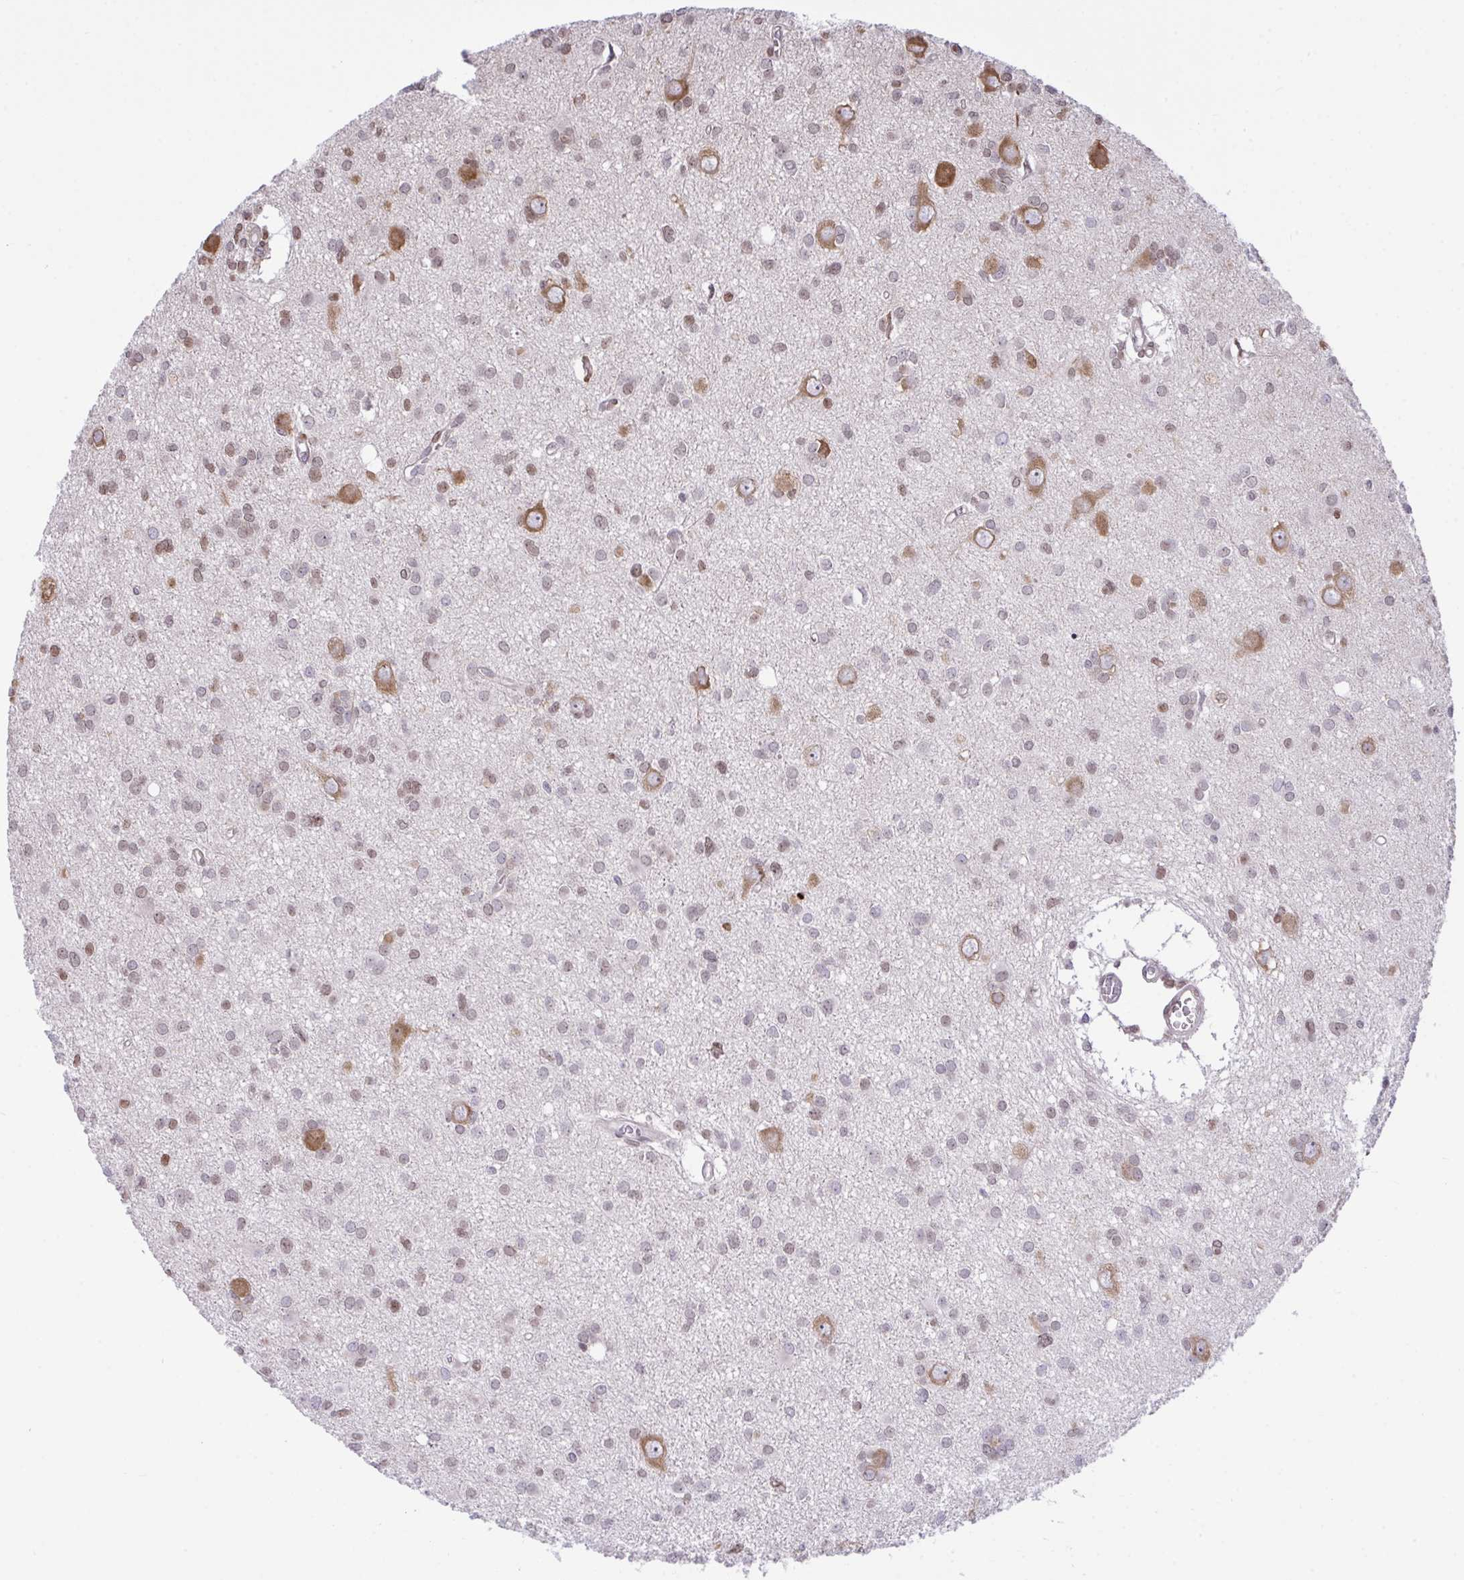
{"staining": {"intensity": "negative", "quantity": "none", "location": "none"}, "tissue": "glioma", "cell_type": "Tumor cells", "image_type": "cancer", "snomed": [{"axis": "morphology", "description": "Glioma, malignant, High grade"}, {"axis": "topography", "description": "Brain"}], "caption": "Immunohistochemistry (IHC) of malignant glioma (high-grade) displays no staining in tumor cells.", "gene": "RAPGEF5", "patient": {"sex": "male", "age": 23}}